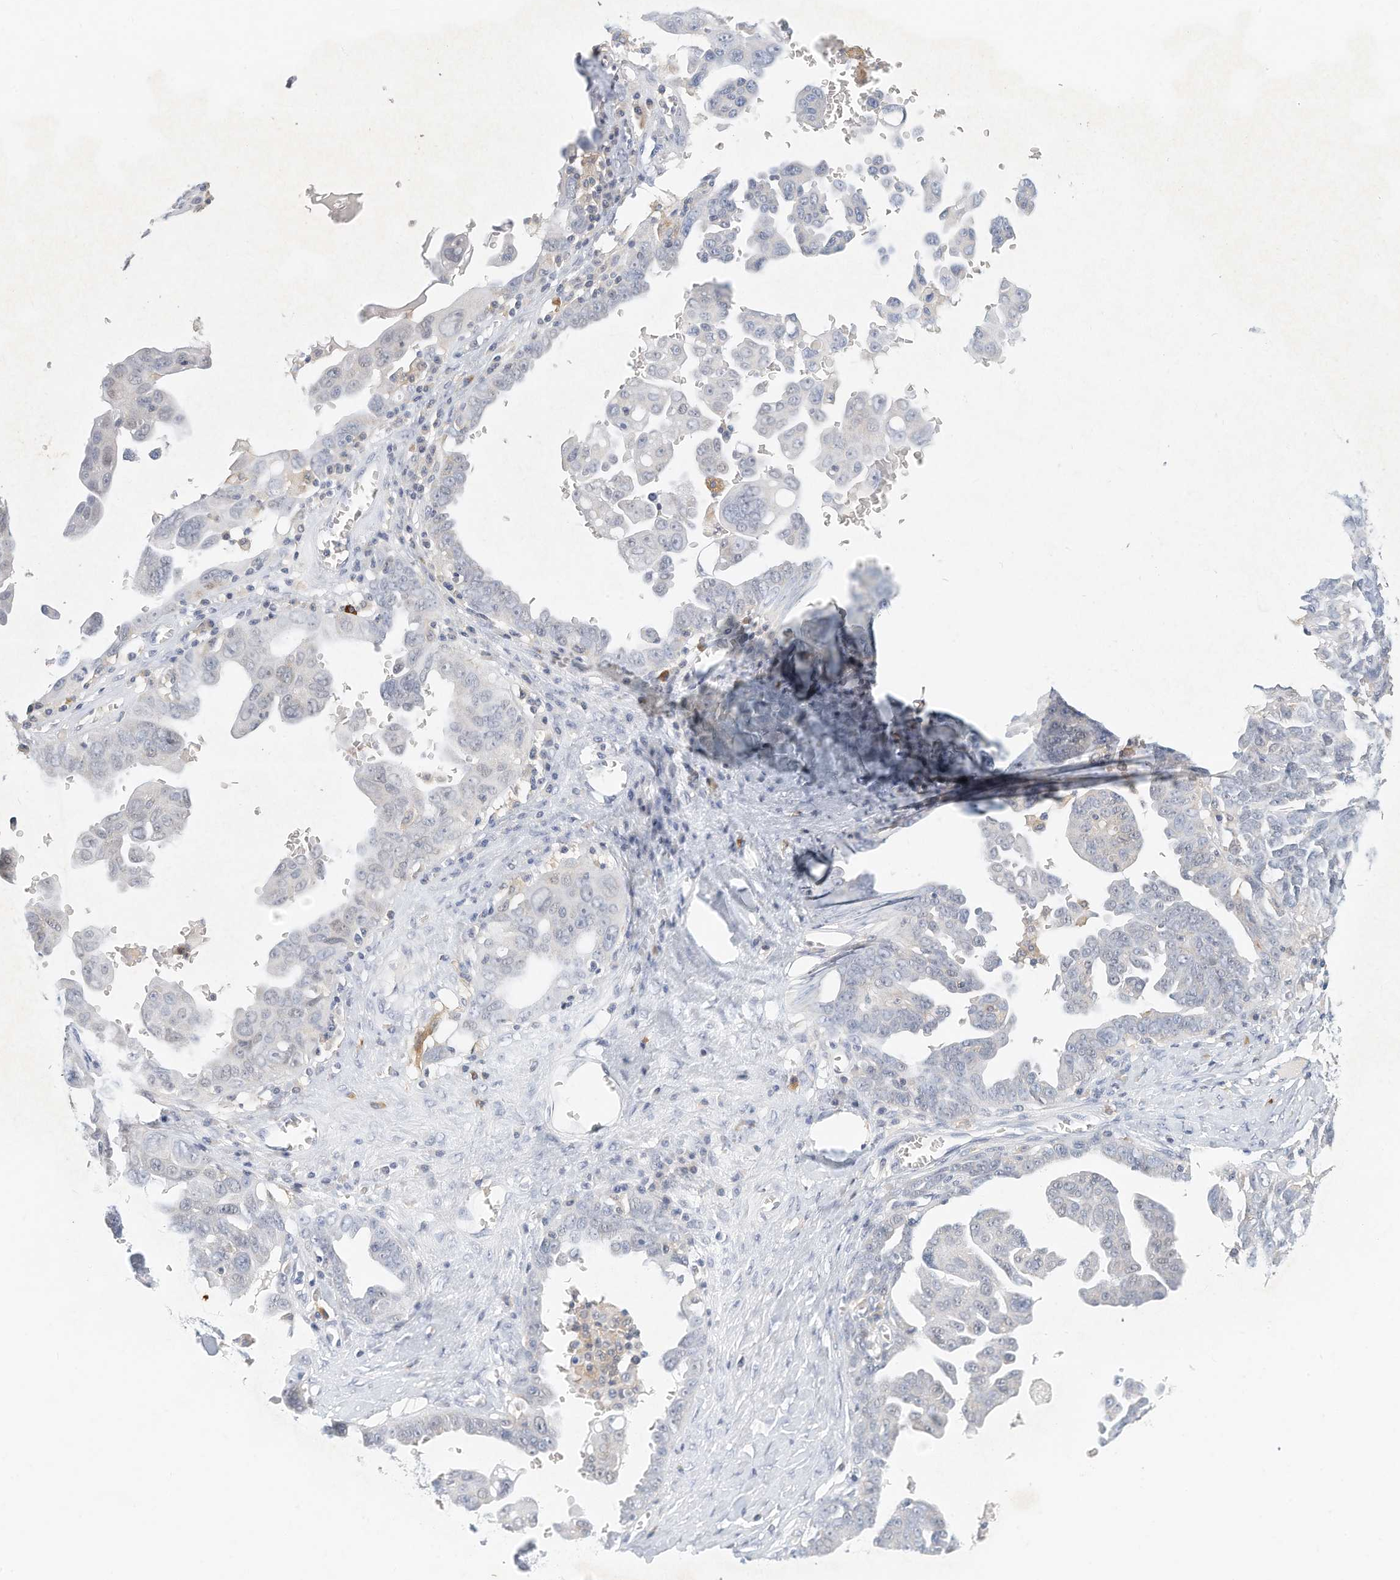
{"staining": {"intensity": "negative", "quantity": "none", "location": "none"}, "tissue": "ovarian cancer", "cell_type": "Tumor cells", "image_type": "cancer", "snomed": [{"axis": "morphology", "description": "Carcinoma, endometroid"}, {"axis": "topography", "description": "Ovary"}], "caption": "Immunohistochemistry (IHC) of ovarian cancer reveals no positivity in tumor cells. Brightfield microscopy of immunohistochemistry (IHC) stained with DAB (brown) and hematoxylin (blue), captured at high magnification.", "gene": "MICAL1", "patient": {"sex": "female", "age": 62}}